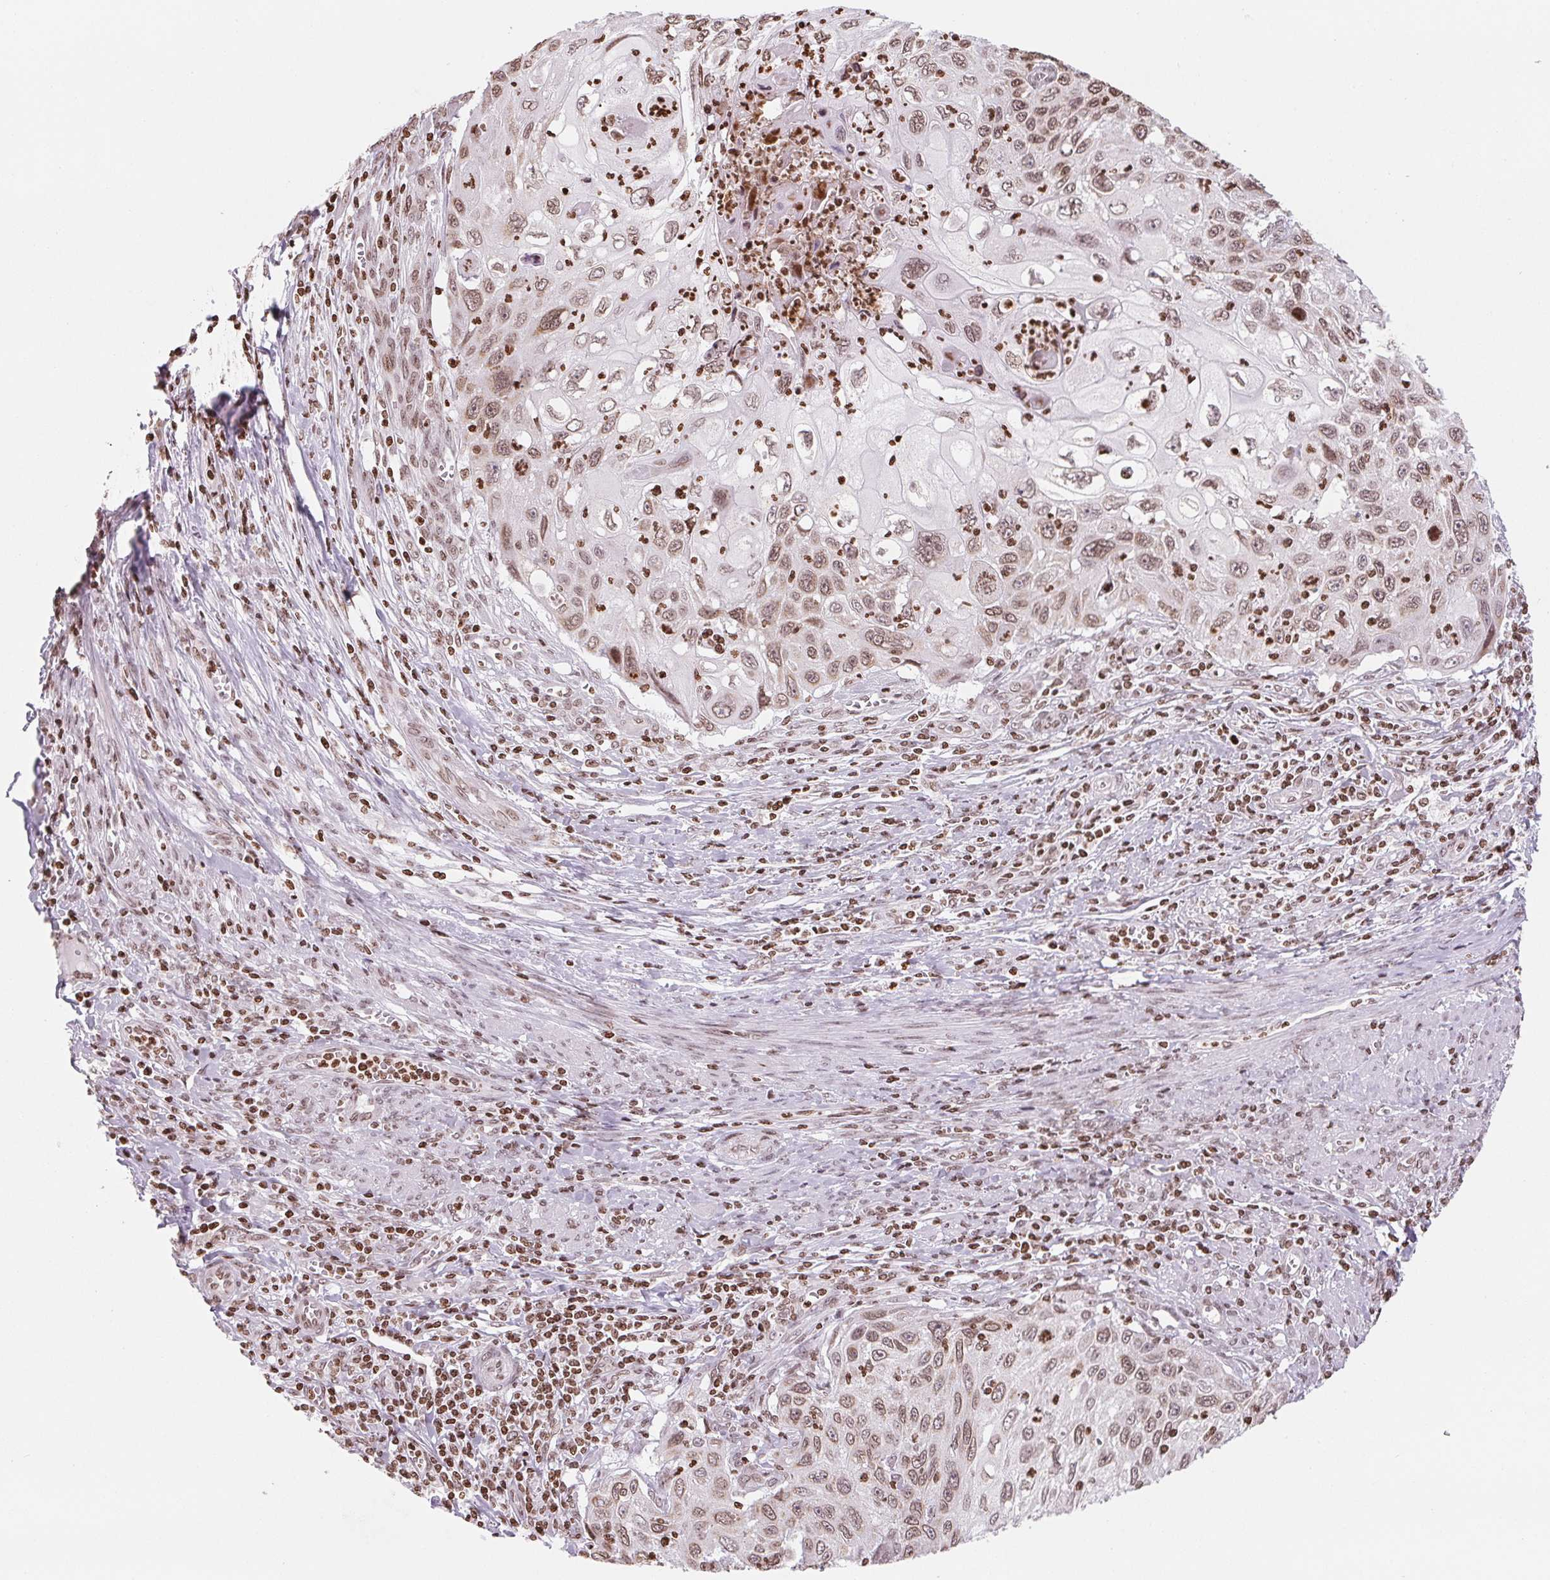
{"staining": {"intensity": "weak", "quantity": ">75%", "location": "nuclear"}, "tissue": "cervical cancer", "cell_type": "Tumor cells", "image_type": "cancer", "snomed": [{"axis": "morphology", "description": "Squamous cell carcinoma, NOS"}, {"axis": "topography", "description": "Cervix"}], "caption": "IHC (DAB (3,3'-diaminobenzidine)) staining of cervical cancer demonstrates weak nuclear protein staining in about >75% of tumor cells.", "gene": "SMIM12", "patient": {"sex": "female", "age": 70}}